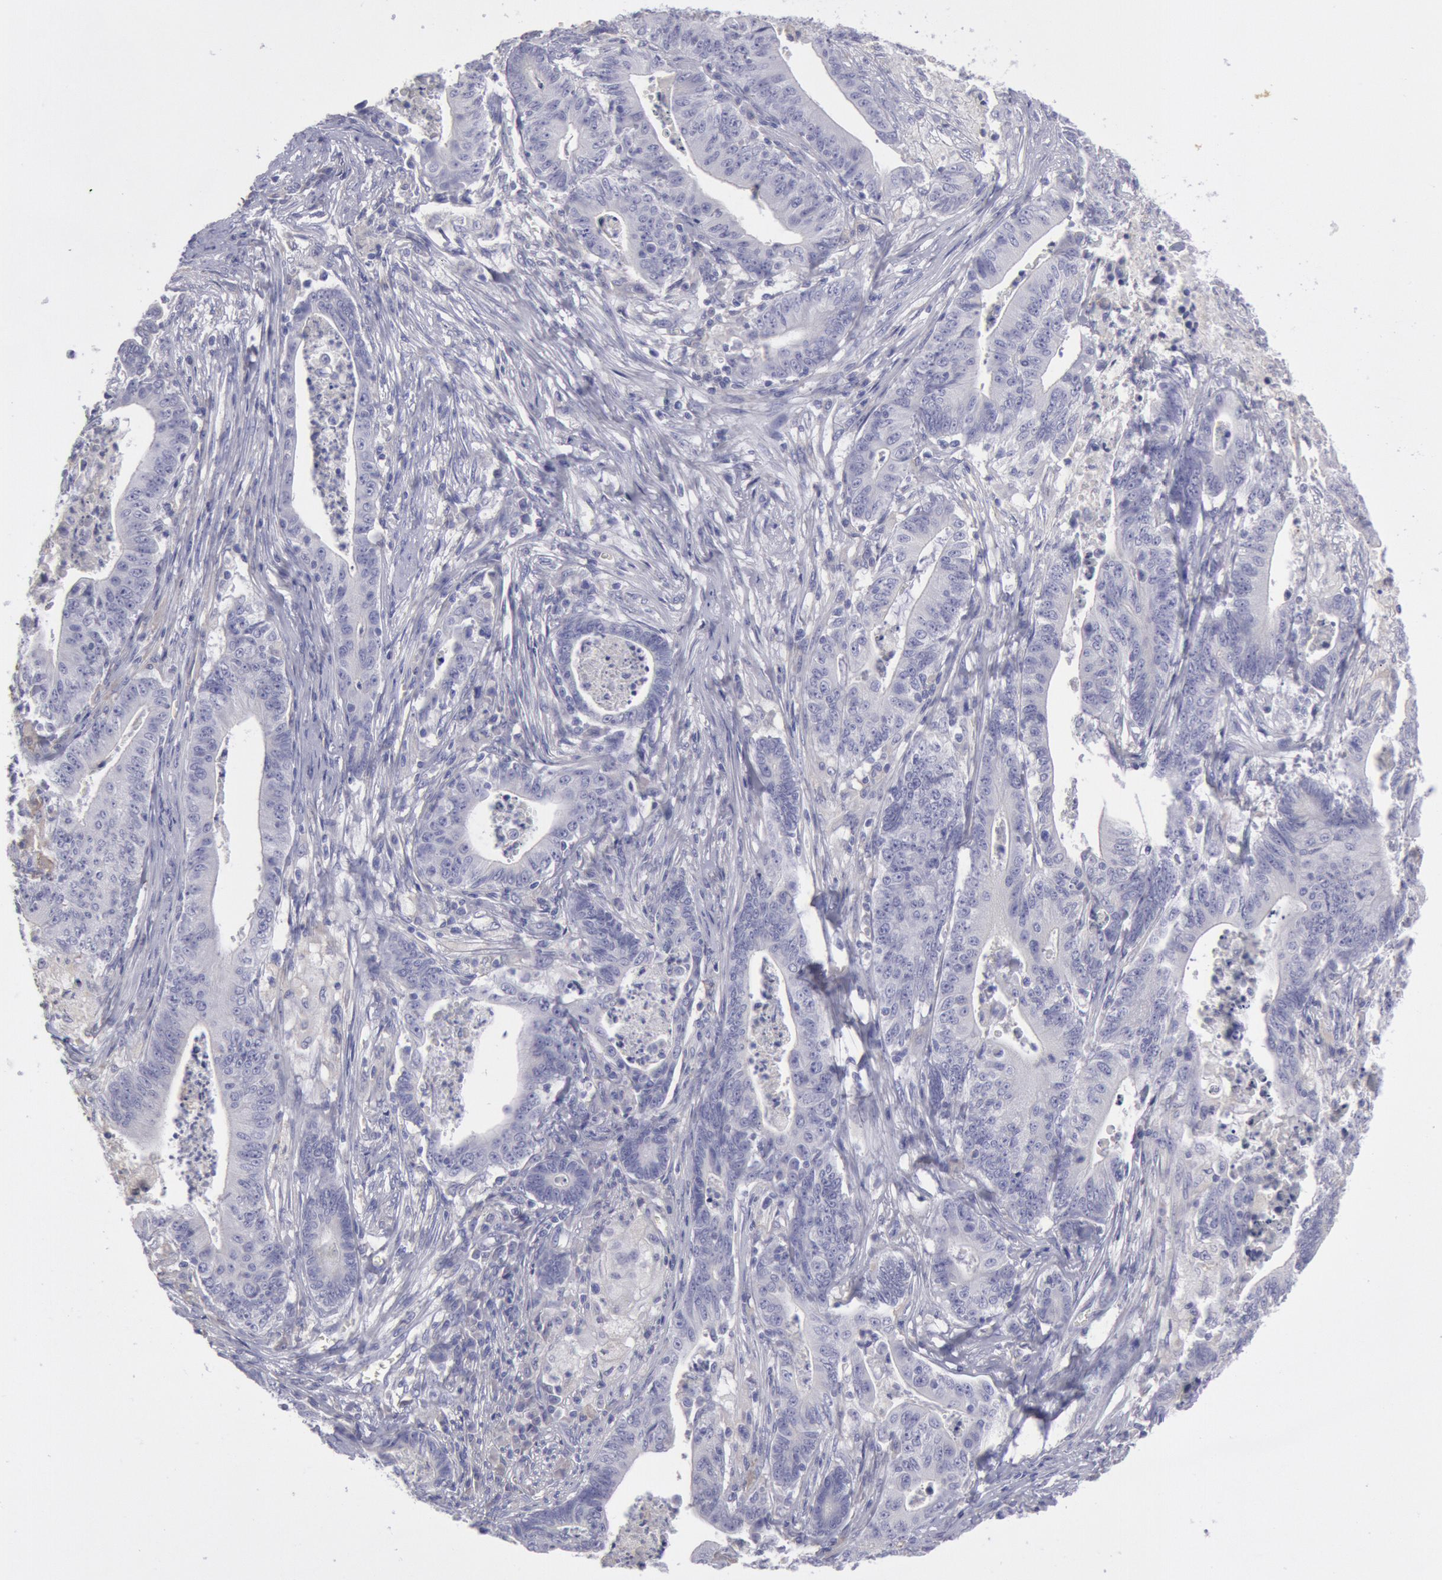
{"staining": {"intensity": "negative", "quantity": "none", "location": "none"}, "tissue": "stomach cancer", "cell_type": "Tumor cells", "image_type": "cancer", "snomed": [{"axis": "morphology", "description": "Adenocarcinoma, NOS"}, {"axis": "topography", "description": "Stomach, lower"}], "caption": "Immunohistochemistry of human stomach adenocarcinoma displays no staining in tumor cells.", "gene": "MYH7", "patient": {"sex": "female", "age": 86}}